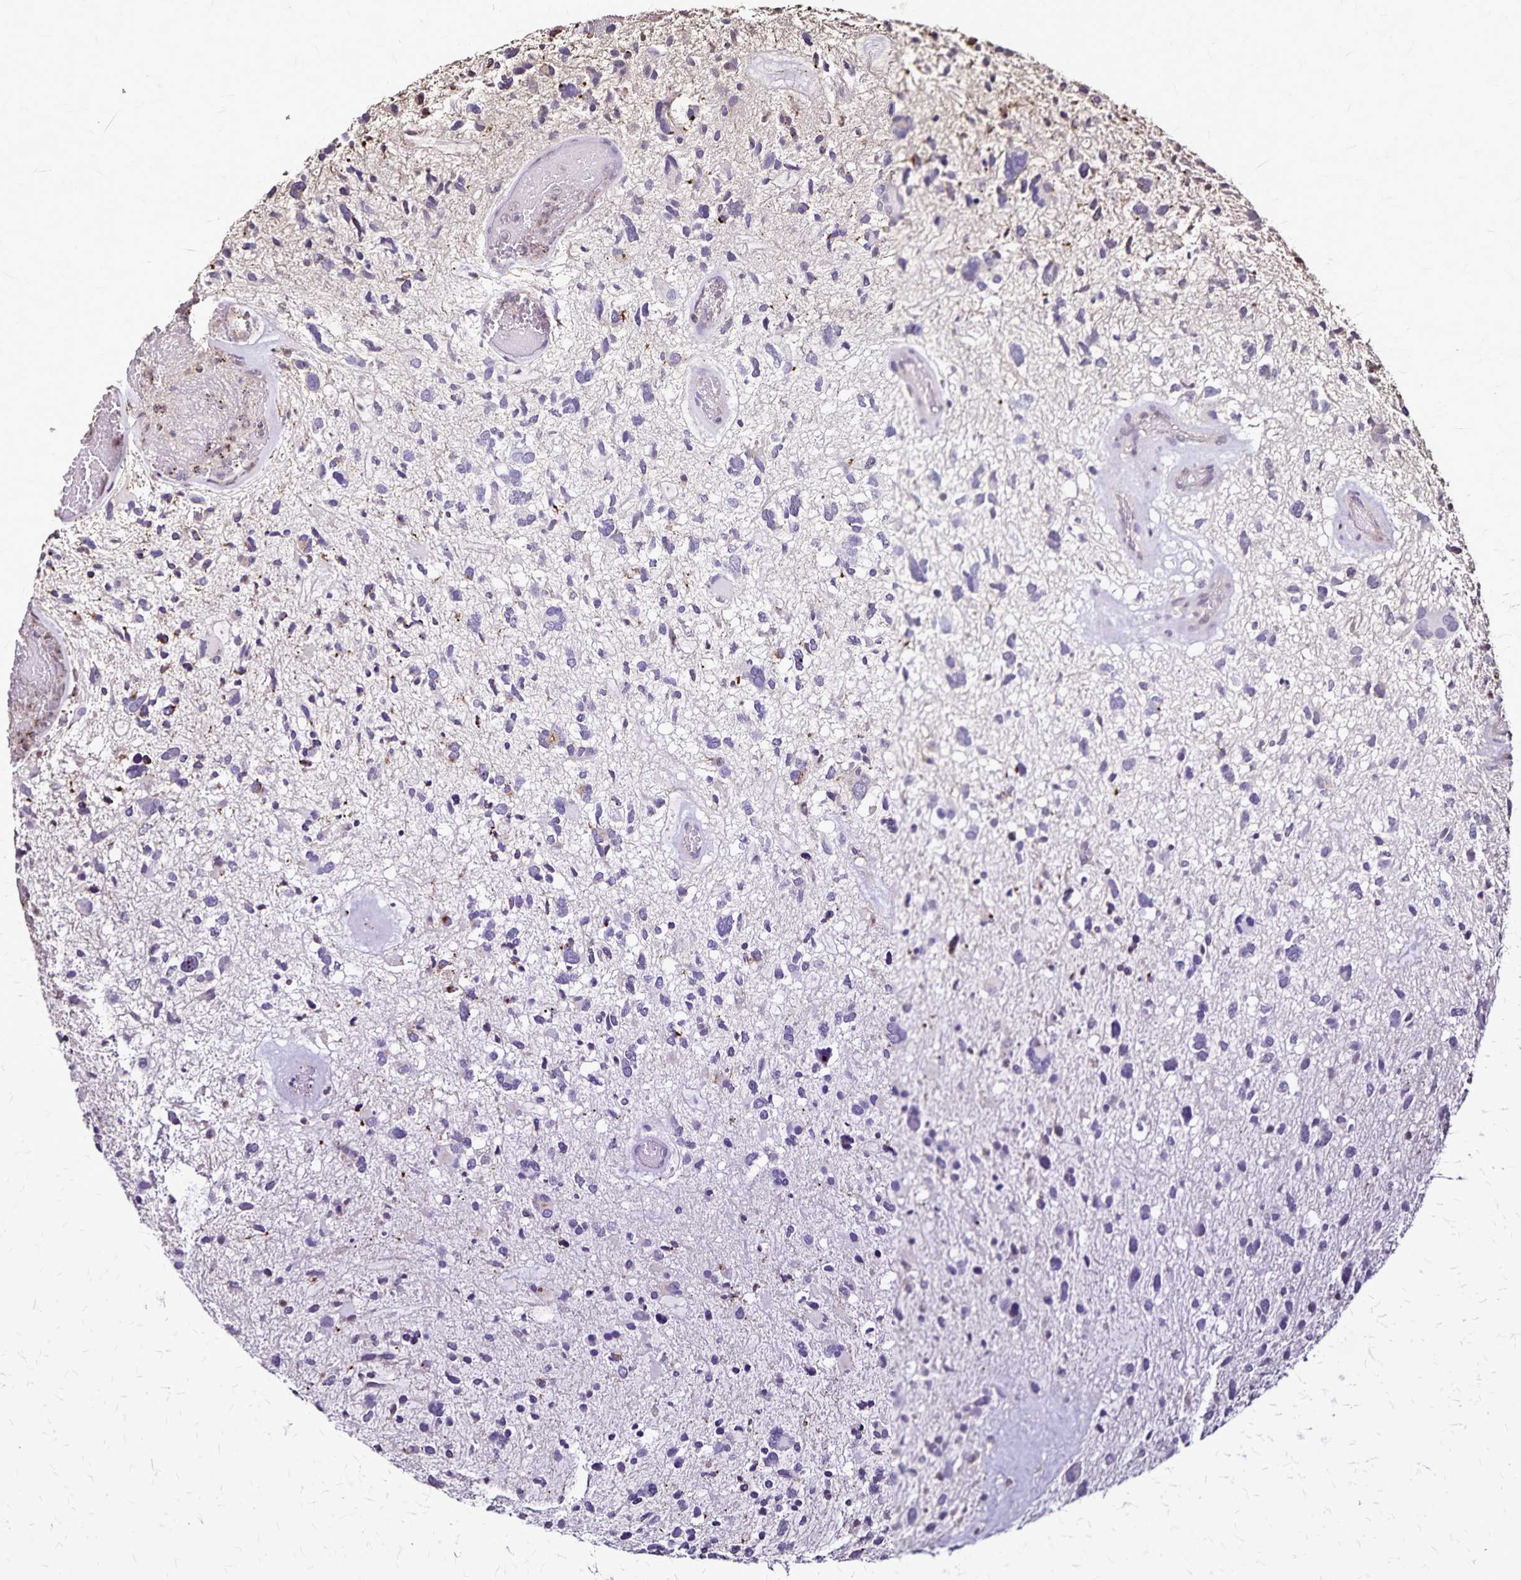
{"staining": {"intensity": "negative", "quantity": "none", "location": "none"}, "tissue": "glioma", "cell_type": "Tumor cells", "image_type": "cancer", "snomed": [{"axis": "morphology", "description": "Glioma, malignant, High grade"}, {"axis": "topography", "description": "Brain"}], "caption": "Immunohistochemistry (IHC) of glioma displays no staining in tumor cells.", "gene": "CHMP1B", "patient": {"sex": "female", "age": 11}}